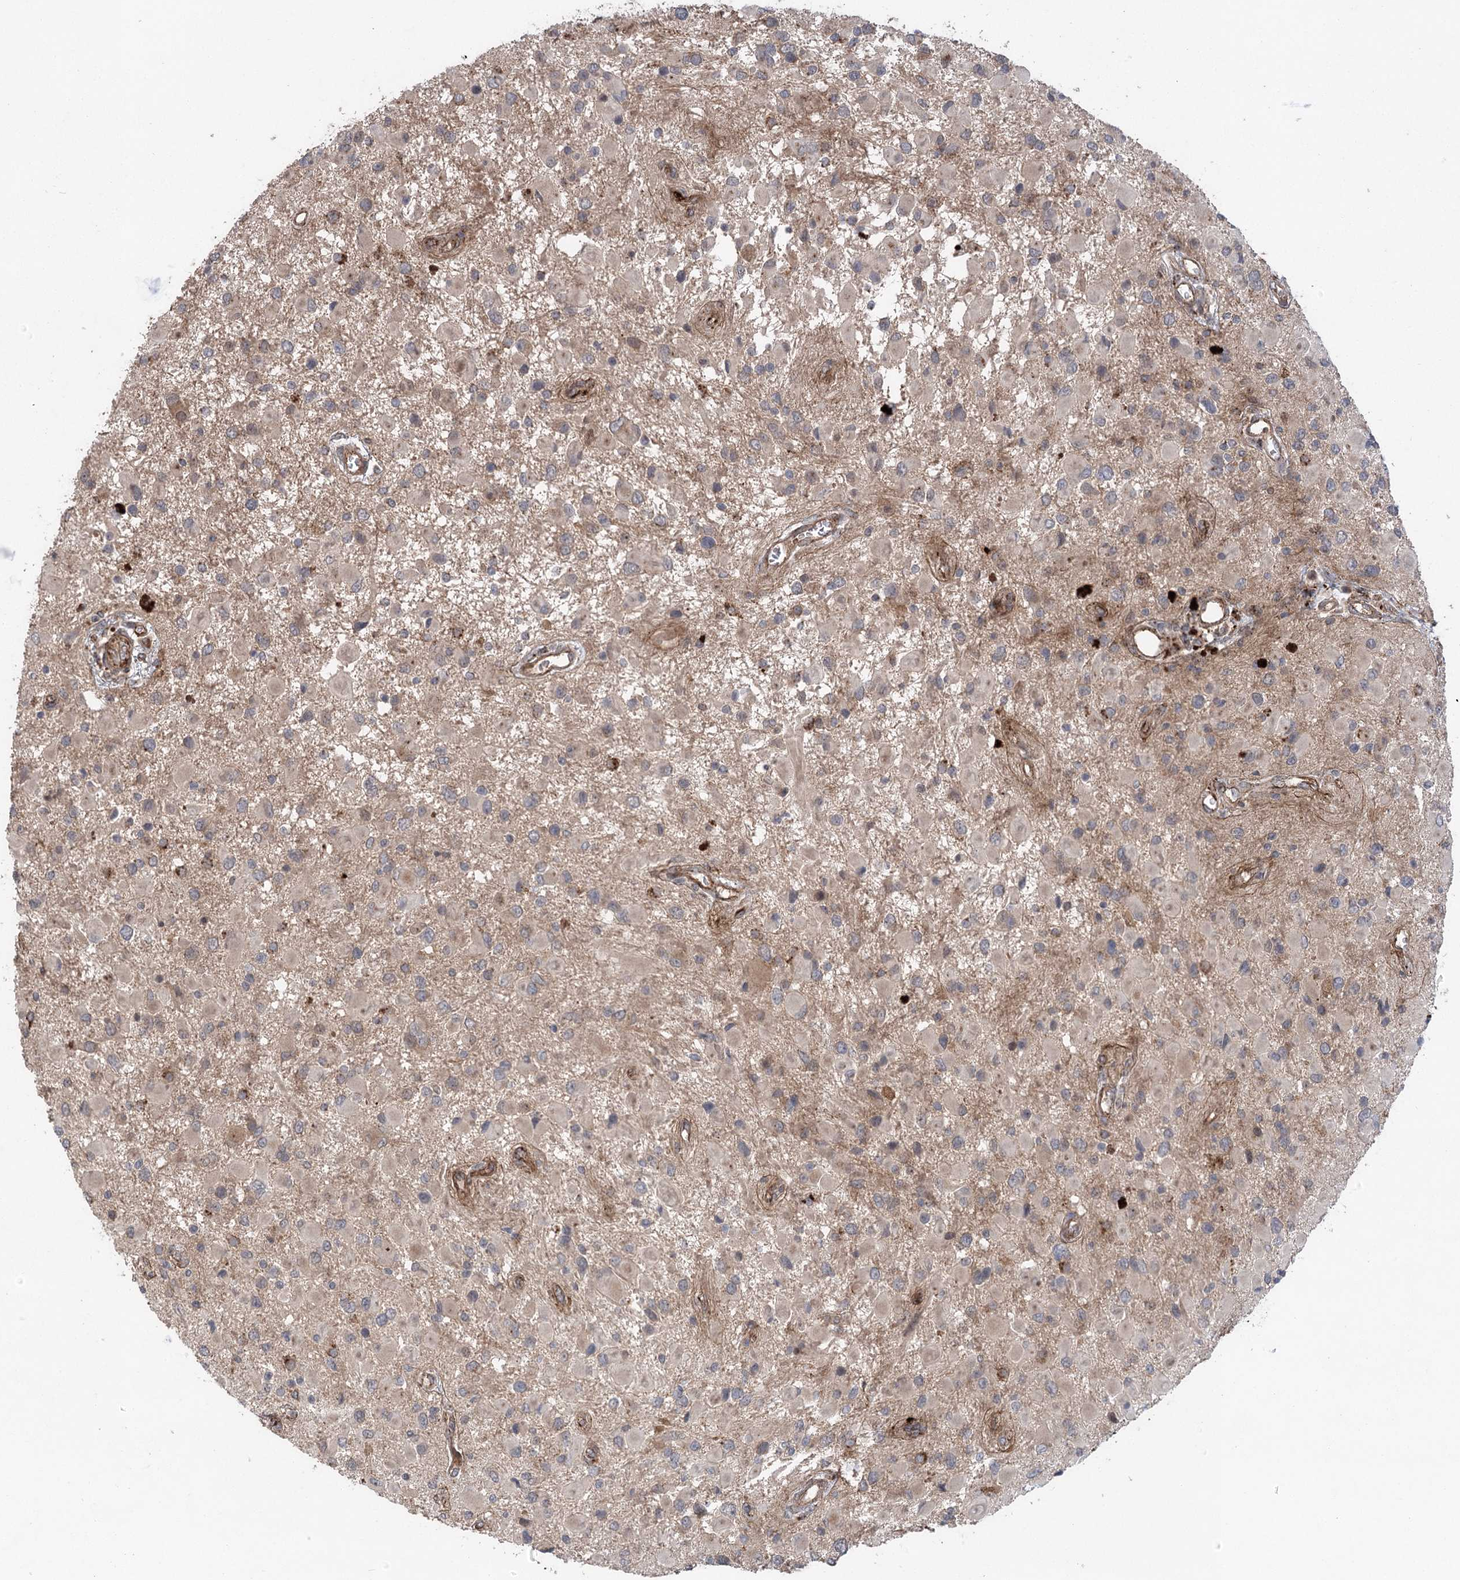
{"staining": {"intensity": "weak", "quantity": "<25%", "location": "cytoplasmic/membranous"}, "tissue": "glioma", "cell_type": "Tumor cells", "image_type": "cancer", "snomed": [{"axis": "morphology", "description": "Glioma, malignant, High grade"}, {"axis": "topography", "description": "Brain"}], "caption": "Protein analysis of malignant high-grade glioma shows no significant staining in tumor cells. (DAB immunohistochemistry (IHC) visualized using brightfield microscopy, high magnification).", "gene": "METTL24", "patient": {"sex": "male", "age": 53}}